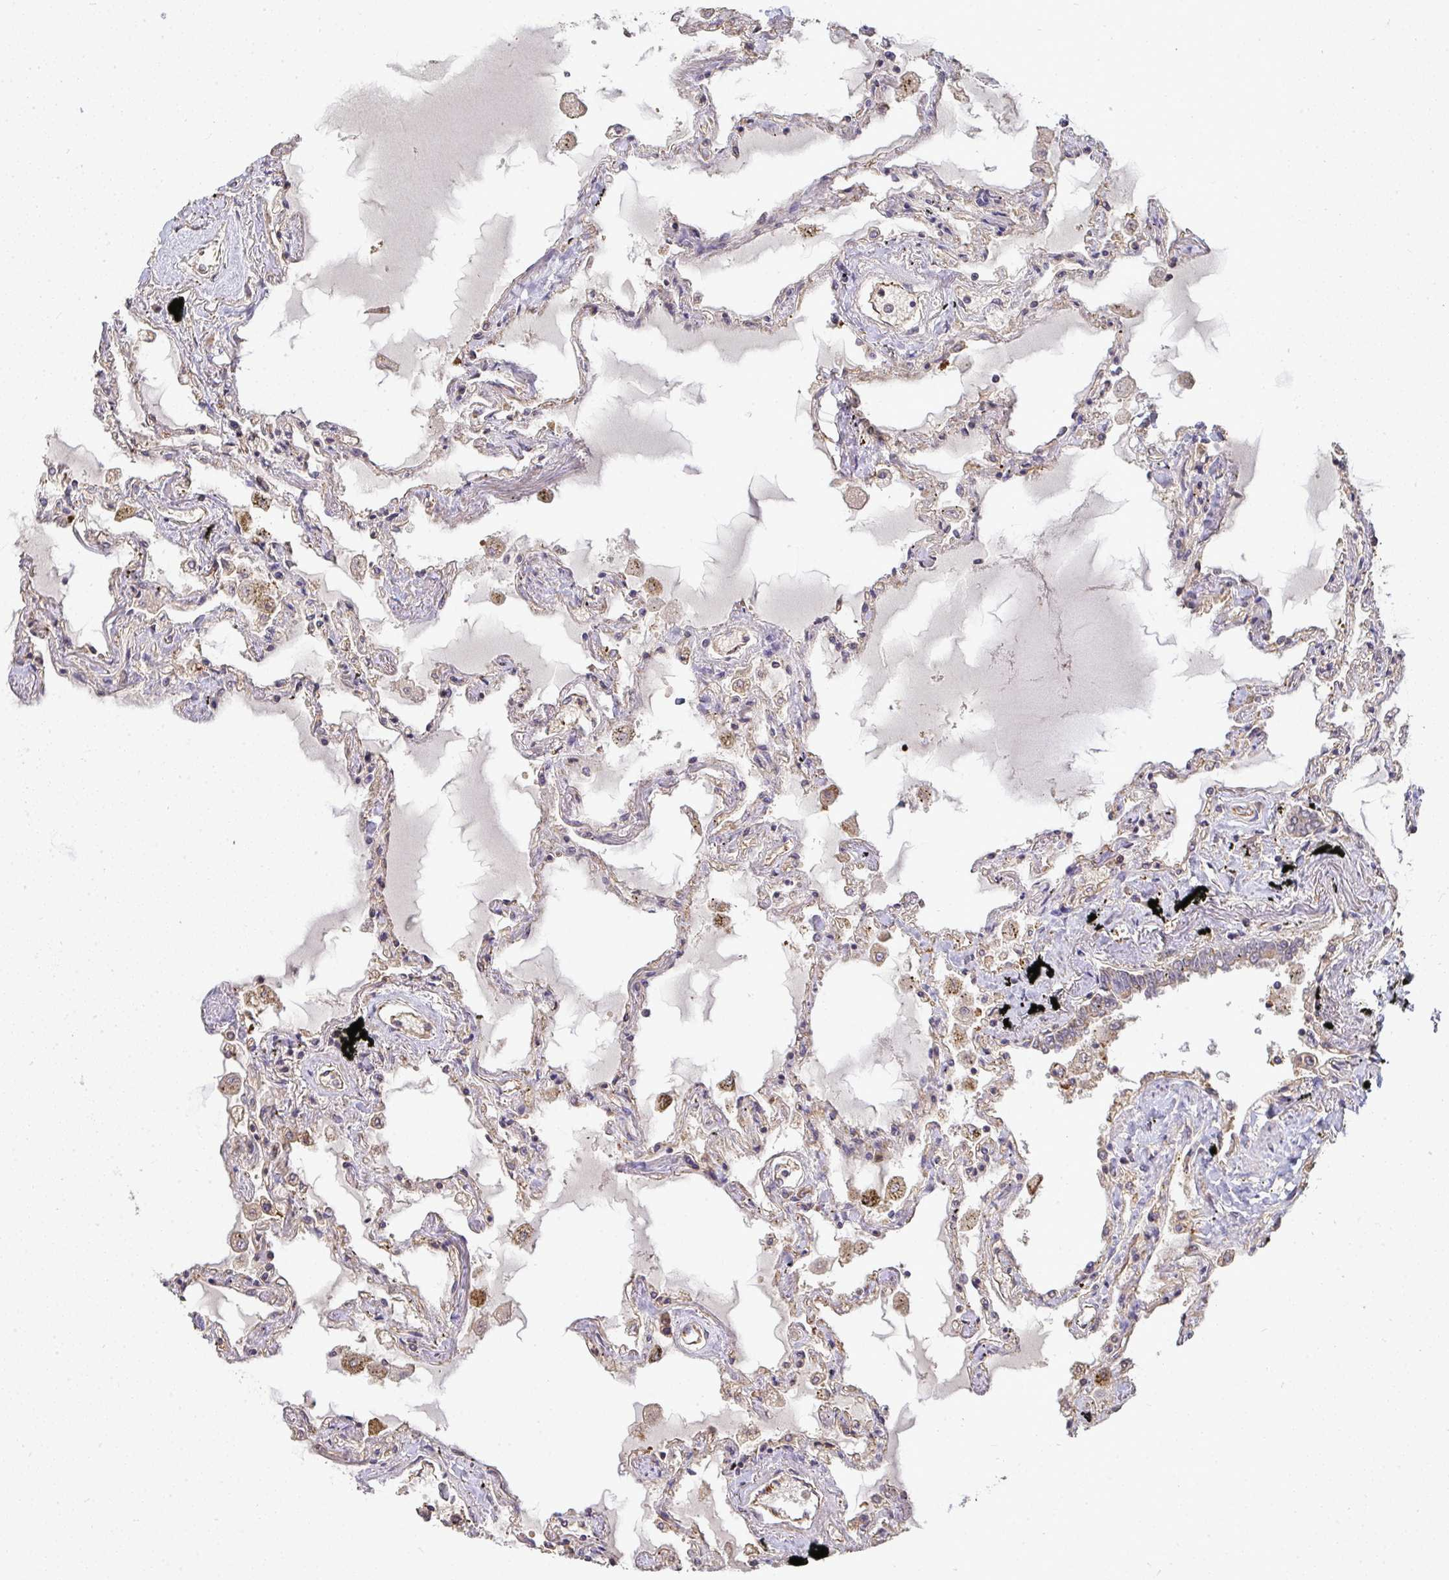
{"staining": {"intensity": "negative", "quantity": "none", "location": "none"}, "tissue": "lung", "cell_type": "Alveolar cells", "image_type": "normal", "snomed": [{"axis": "morphology", "description": "Normal tissue, NOS"}, {"axis": "morphology", "description": "Adenocarcinoma, NOS"}, {"axis": "topography", "description": "Cartilage tissue"}, {"axis": "topography", "description": "Lung"}], "caption": "Lung stained for a protein using immunohistochemistry displays no staining alveolar cells.", "gene": "B4GALT6", "patient": {"sex": "female", "age": 67}}